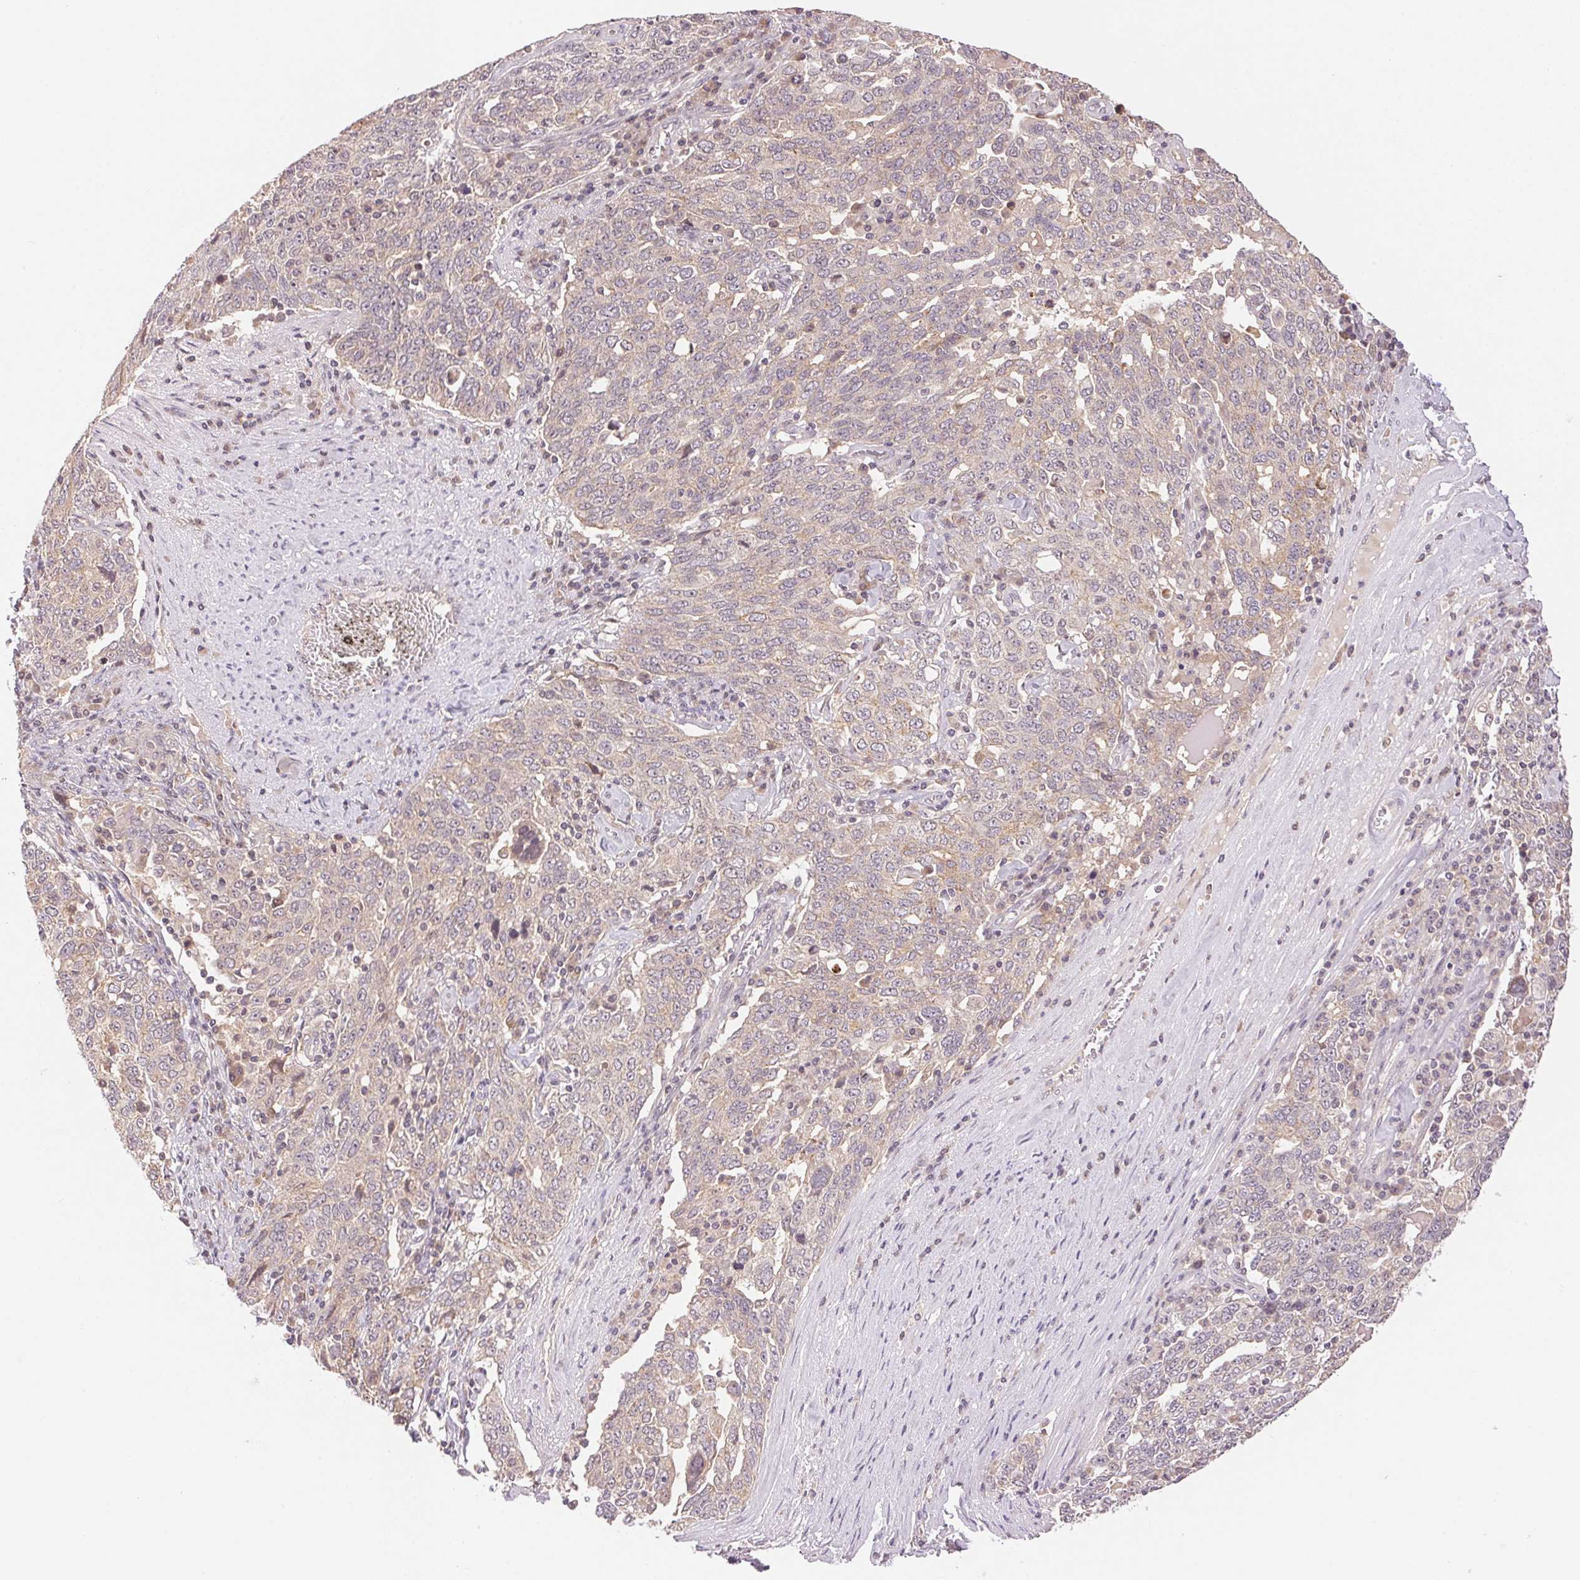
{"staining": {"intensity": "weak", "quantity": "<25%", "location": "cytoplasmic/membranous"}, "tissue": "ovarian cancer", "cell_type": "Tumor cells", "image_type": "cancer", "snomed": [{"axis": "morphology", "description": "Carcinoma, endometroid"}, {"axis": "topography", "description": "Ovary"}], "caption": "DAB (3,3'-diaminobenzidine) immunohistochemical staining of human endometroid carcinoma (ovarian) exhibits no significant positivity in tumor cells.", "gene": "BNIP5", "patient": {"sex": "female", "age": 62}}